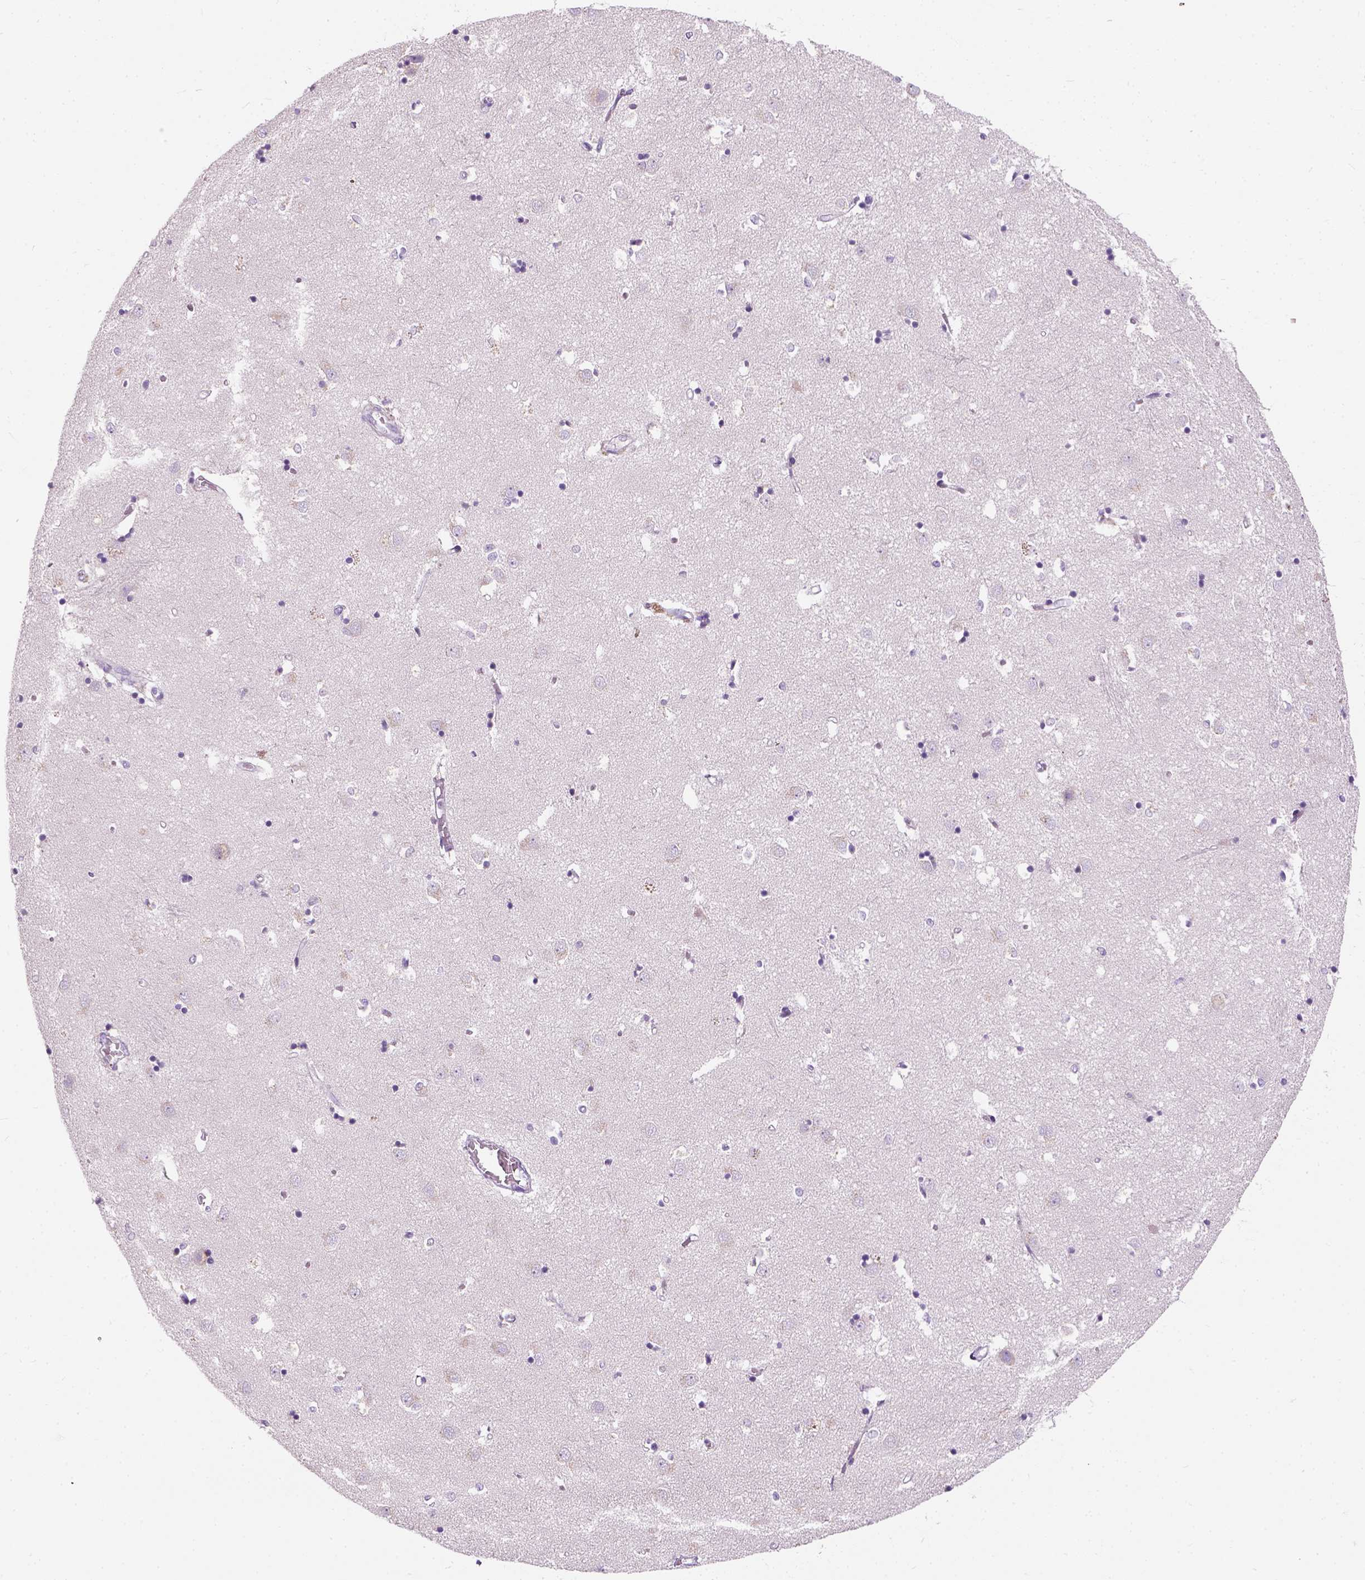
{"staining": {"intensity": "negative", "quantity": "none", "location": "none"}, "tissue": "caudate", "cell_type": "Glial cells", "image_type": "normal", "snomed": [{"axis": "morphology", "description": "Normal tissue, NOS"}, {"axis": "topography", "description": "Lateral ventricle wall"}], "caption": "Image shows no protein staining in glial cells of benign caudate. (Brightfield microscopy of DAB (3,3'-diaminobenzidine) IHC at high magnification).", "gene": "TRIM72", "patient": {"sex": "male", "age": 54}}